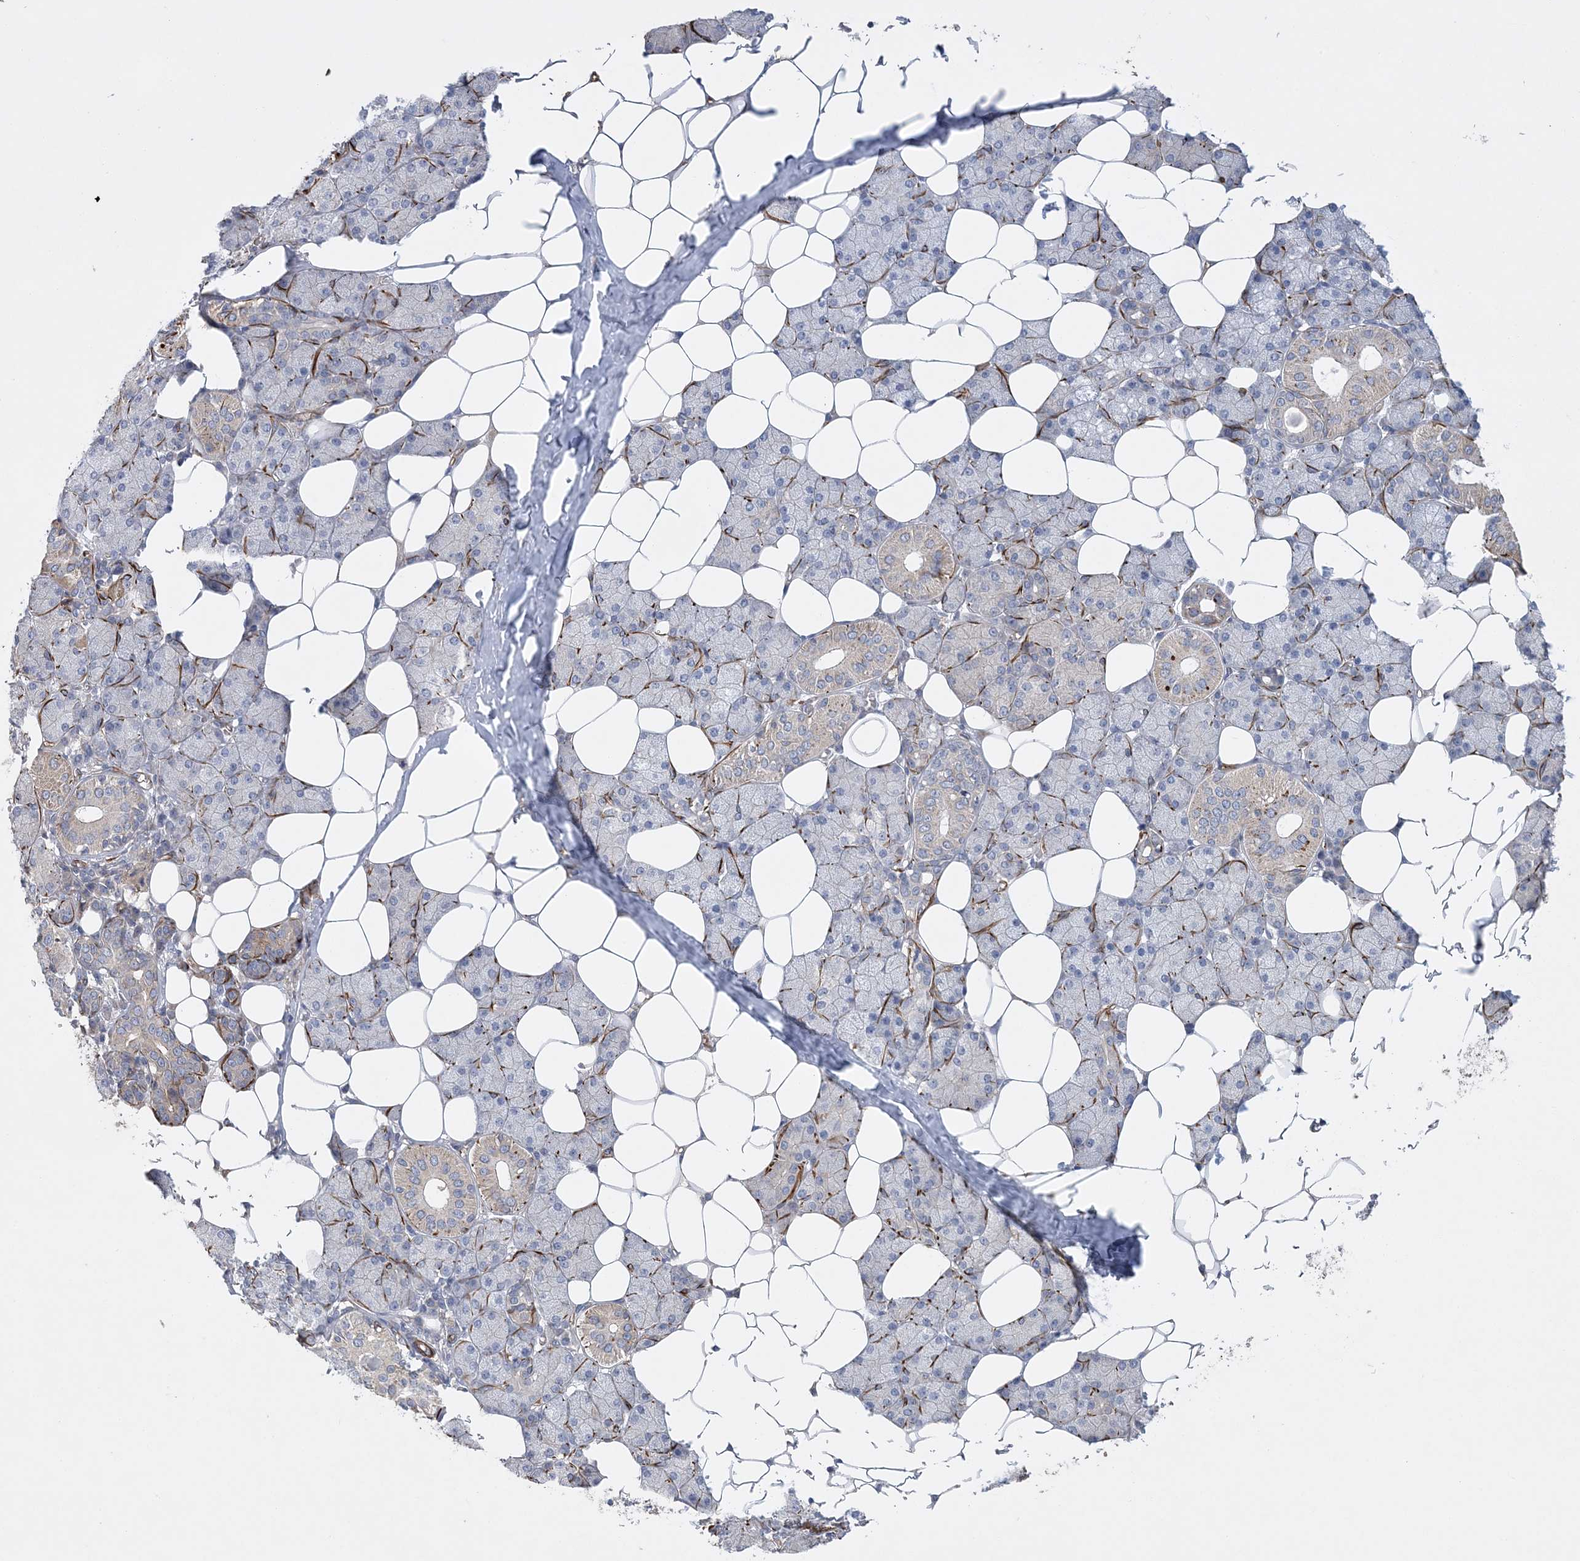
{"staining": {"intensity": "moderate", "quantity": "<25%", "location": "cytoplasmic/membranous"}, "tissue": "salivary gland", "cell_type": "Glandular cells", "image_type": "normal", "snomed": [{"axis": "morphology", "description": "Normal tissue, NOS"}, {"axis": "topography", "description": "Salivary gland"}], "caption": "Immunohistochemistry micrograph of unremarkable salivary gland: human salivary gland stained using immunohistochemistry (IHC) shows low levels of moderate protein expression localized specifically in the cytoplasmic/membranous of glandular cells, appearing as a cytoplasmic/membranous brown color.", "gene": "ARSJ", "patient": {"sex": "female", "age": 33}}